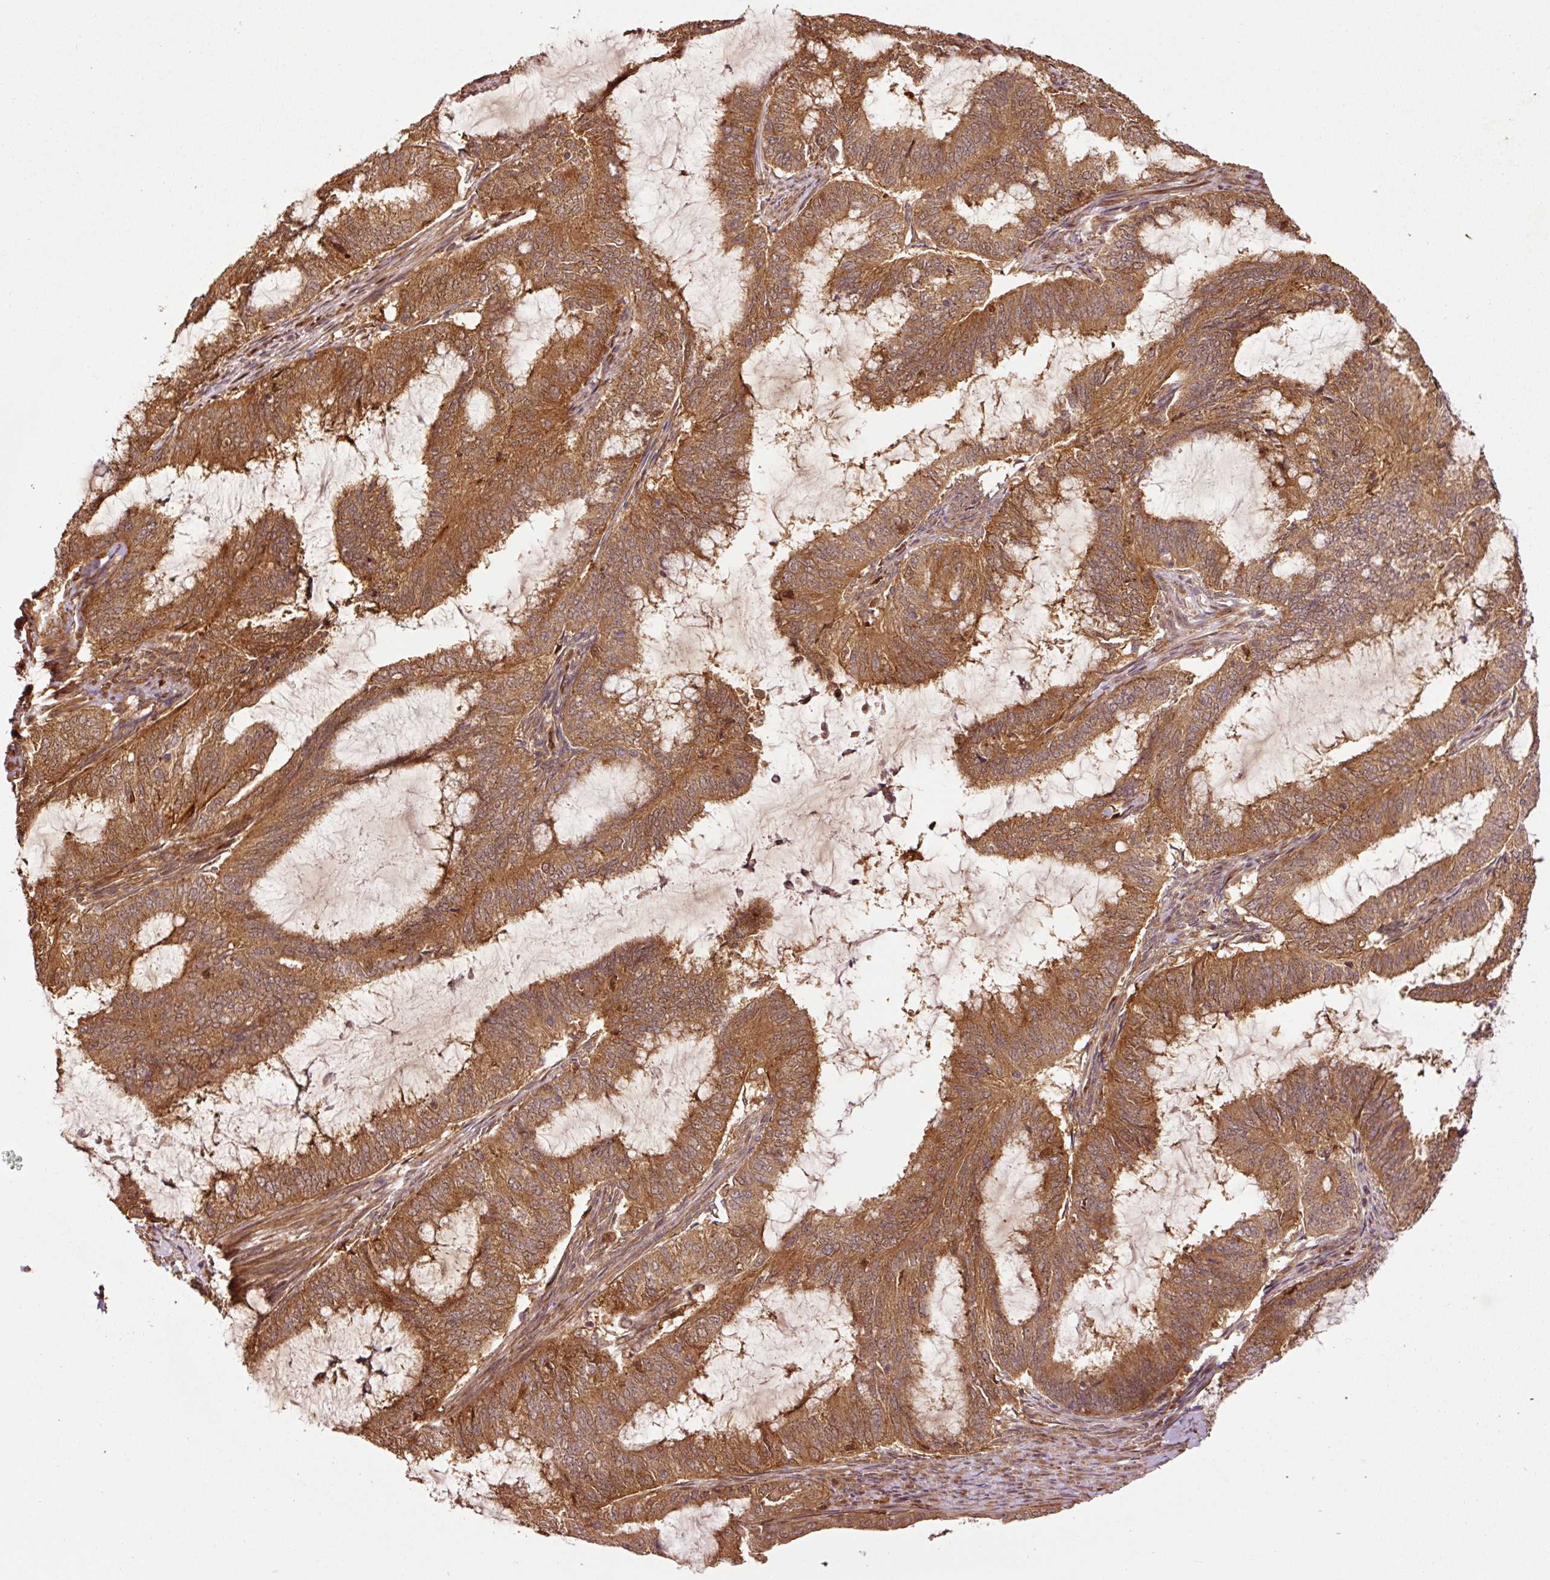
{"staining": {"intensity": "moderate", "quantity": ">75%", "location": "cytoplasmic/membranous,nuclear"}, "tissue": "endometrial cancer", "cell_type": "Tumor cells", "image_type": "cancer", "snomed": [{"axis": "morphology", "description": "Adenocarcinoma, NOS"}, {"axis": "topography", "description": "Endometrium"}], "caption": "Immunohistochemistry (IHC) photomicrograph of human endometrial cancer stained for a protein (brown), which exhibits medium levels of moderate cytoplasmic/membranous and nuclear positivity in approximately >75% of tumor cells.", "gene": "OXER1", "patient": {"sex": "female", "age": 51}}